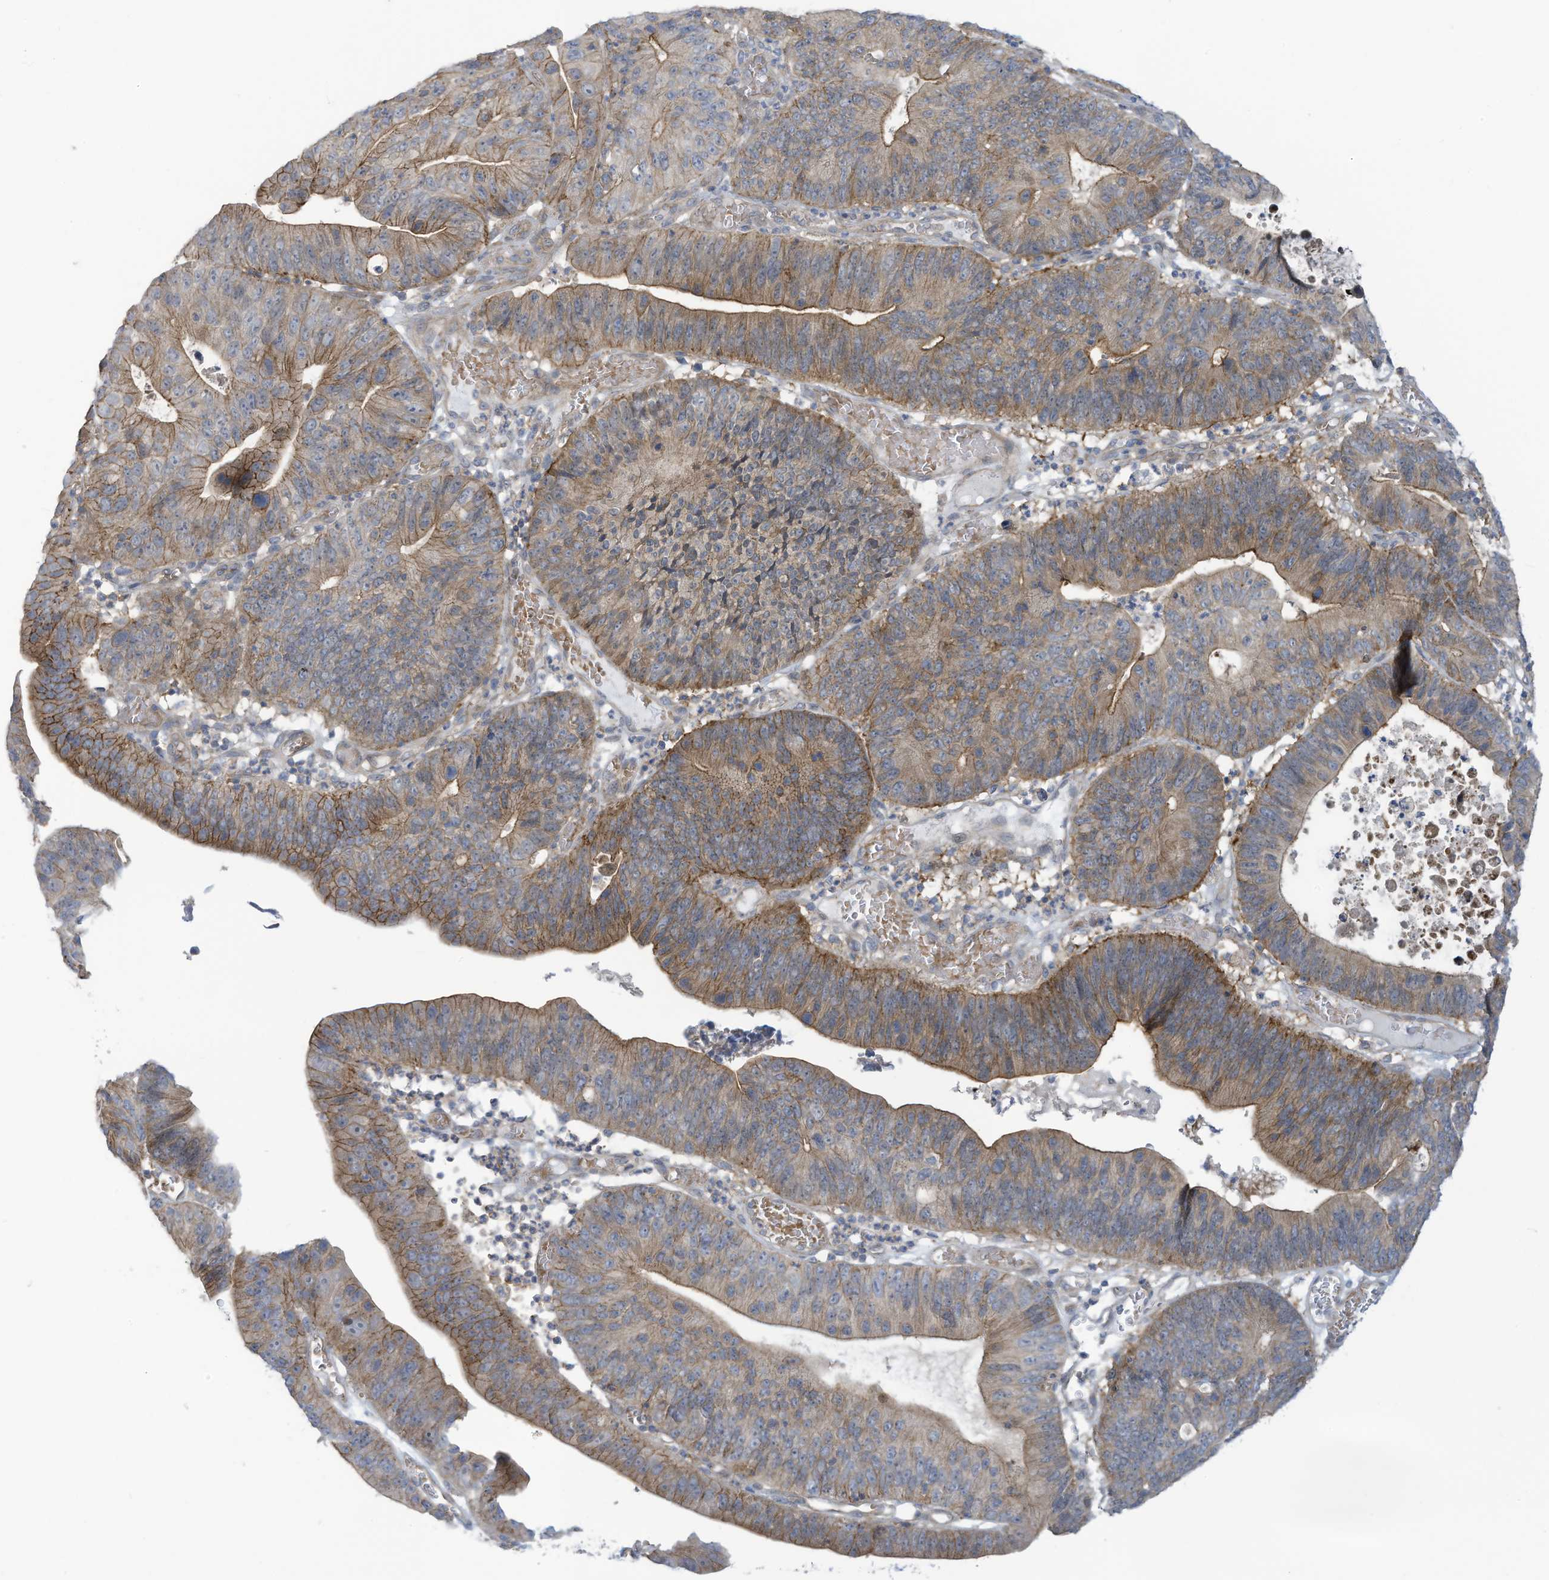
{"staining": {"intensity": "moderate", "quantity": ">75%", "location": "cytoplasmic/membranous"}, "tissue": "stomach cancer", "cell_type": "Tumor cells", "image_type": "cancer", "snomed": [{"axis": "morphology", "description": "Adenocarcinoma, NOS"}, {"axis": "topography", "description": "Stomach"}], "caption": "The micrograph displays a brown stain indicating the presence of a protein in the cytoplasmic/membranous of tumor cells in adenocarcinoma (stomach). (DAB (3,3'-diaminobenzidine) IHC, brown staining for protein, blue staining for nuclei).", "gene": "ADAT2", "patient": {"sex": "male", "age": 59}}